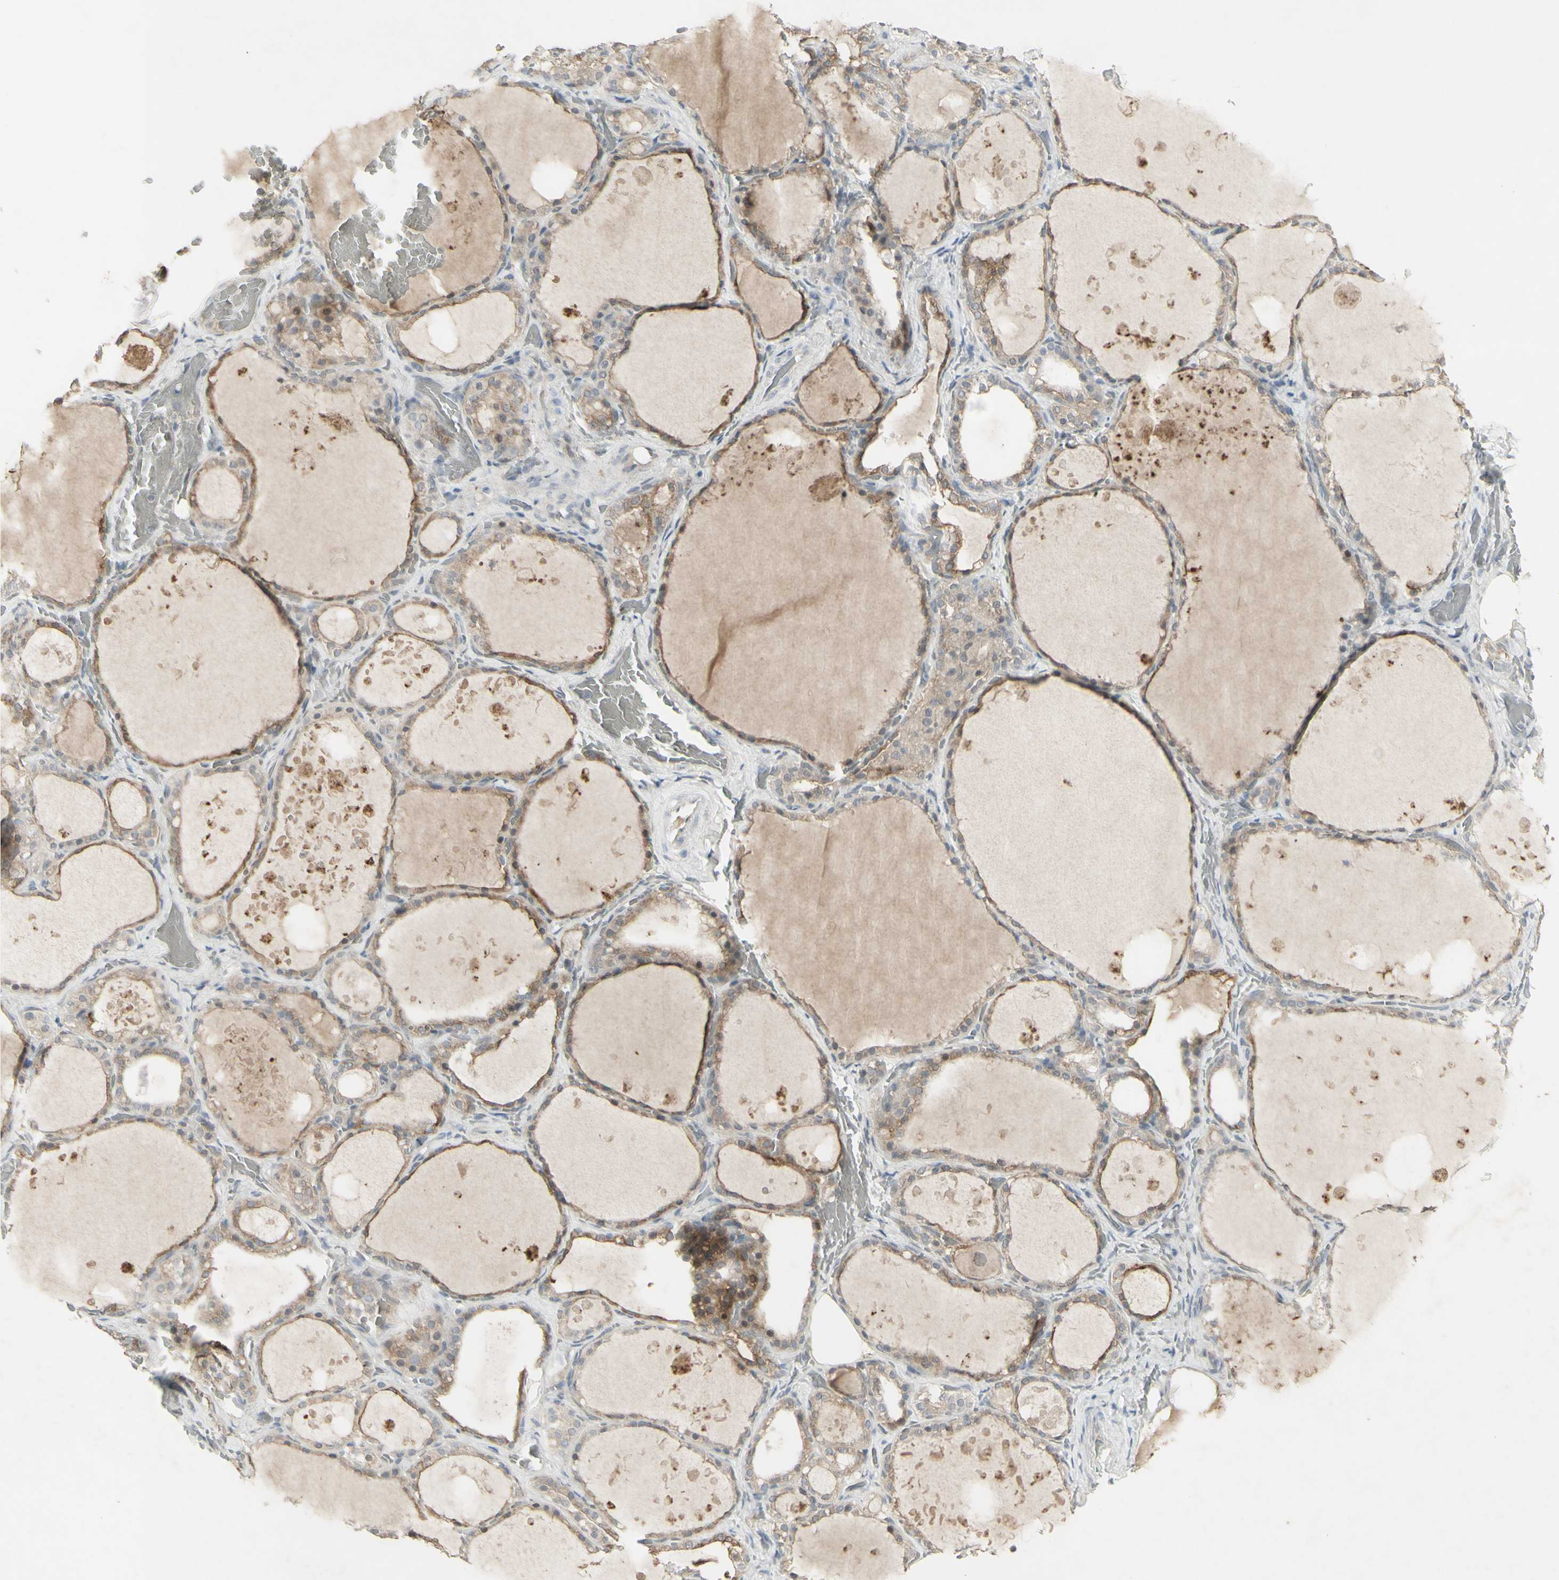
{"staining": {"intensity": "weak", "quantity": ">75%", "location": "cytoplasmic/membranous"}, "tissue": "thyroid gland", "cell_type": "Glandular cells", "image_type": "normal", "snomed": [{"axis": "morphology", "description": "Normal tissue, NOS"}, {"axis": "topography", "description": "Thyroid gland"}], "caption": "A micrograph of human thyroid gland stained for a protein exhibits weak cytoplasmic/membranous brown staining in glandular cells. (IHC, brightfield microscopy, high magnification).", "gene": "C1orf116", "patient": {"sex": "male", "age": 61}}